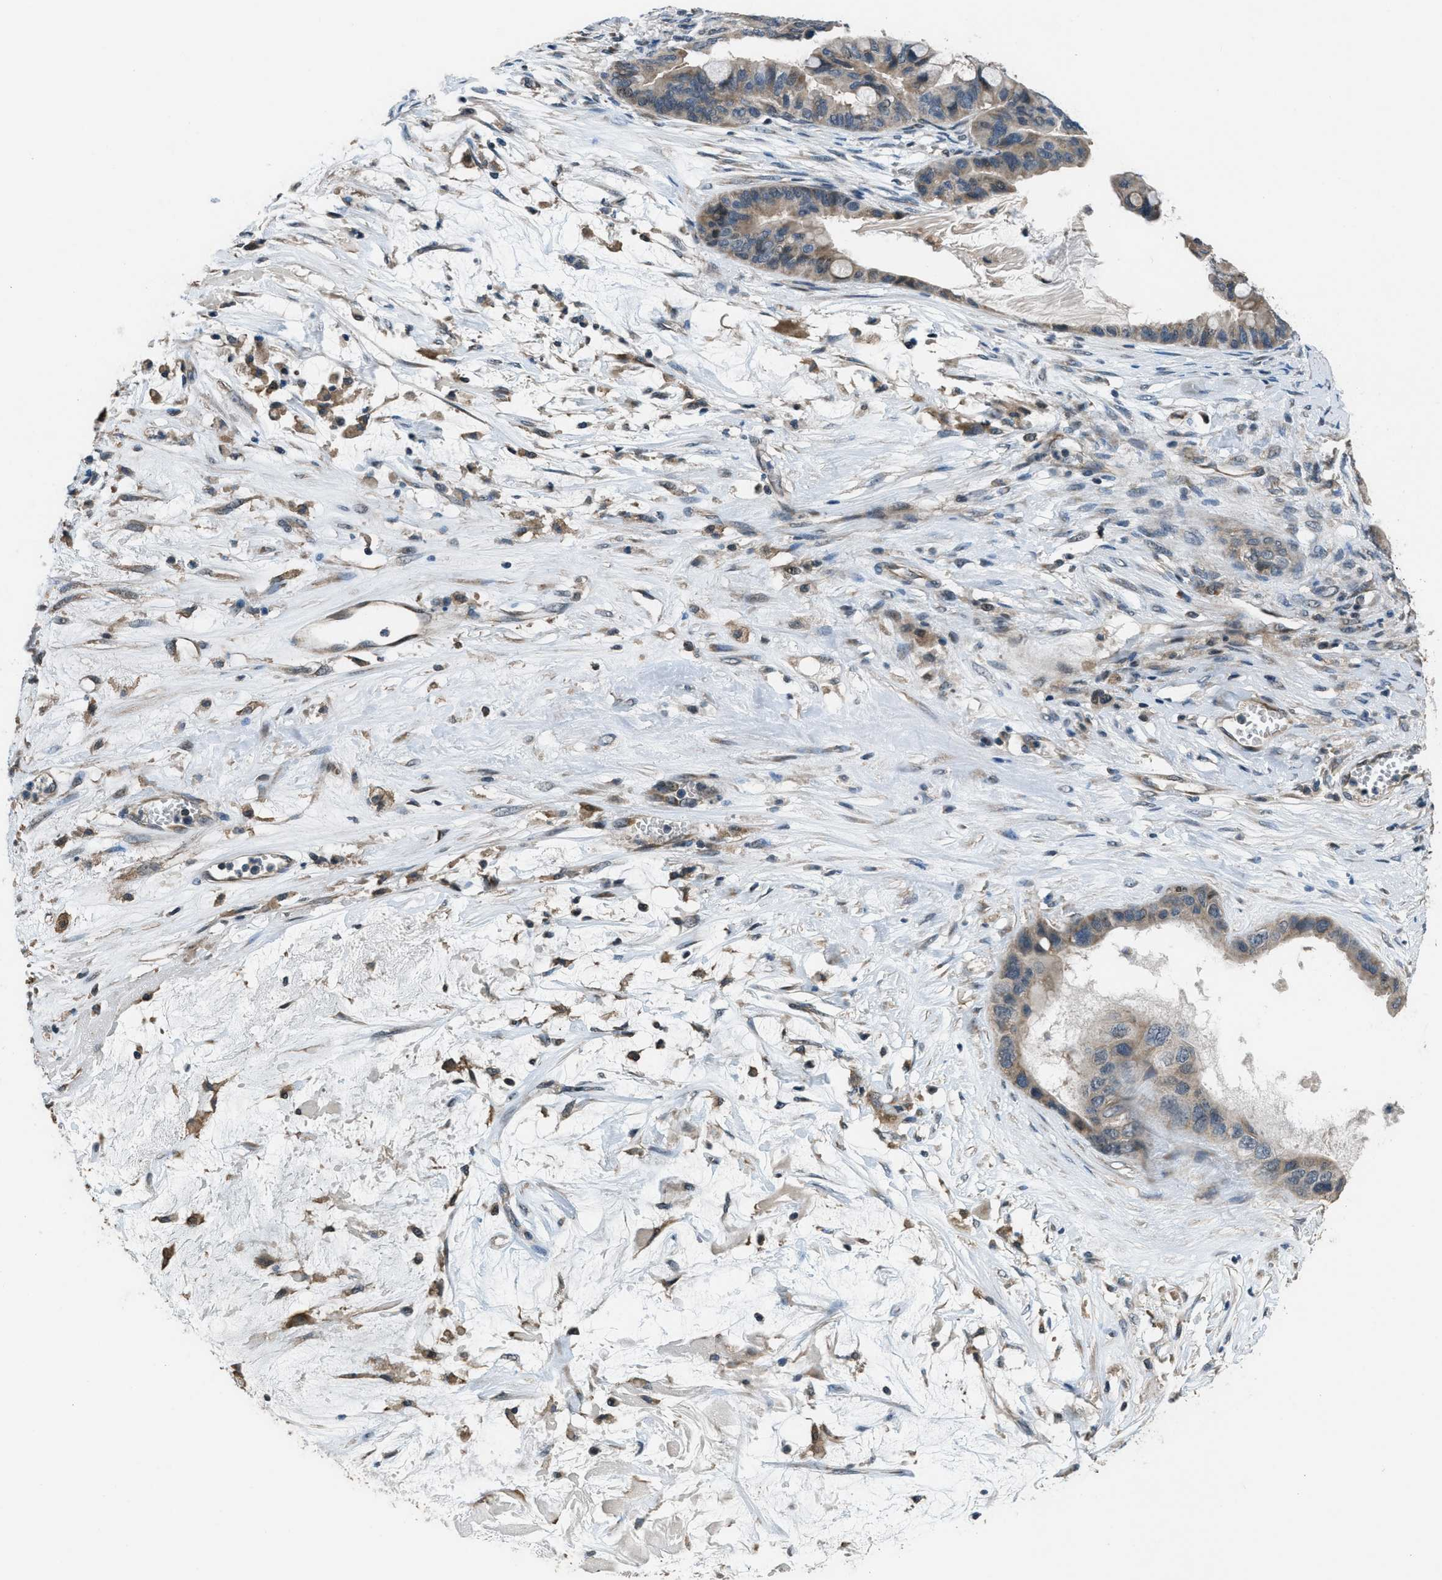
{"staining": {"intensity": "moderate", "quantity": ">75%", "location": "cytoplasmic/membranous"}, "tissue": "ovarian cancer", "cell_type": "Tumor cells", "image_type": "cancer", "snomed": [{"axis": "morphology", "description": "Cystadenocarcinoma, mucinous, NOS"}, {"axis": "topography", "description": "Ovary"}], "caption": "The immunohistochemical stain highlights moderate cytoplasmic/membranous staining in tumor cells of ovarian cancer tissue.", "gene": "NAT1", "patient": {"sex": "female", "age": 80}}